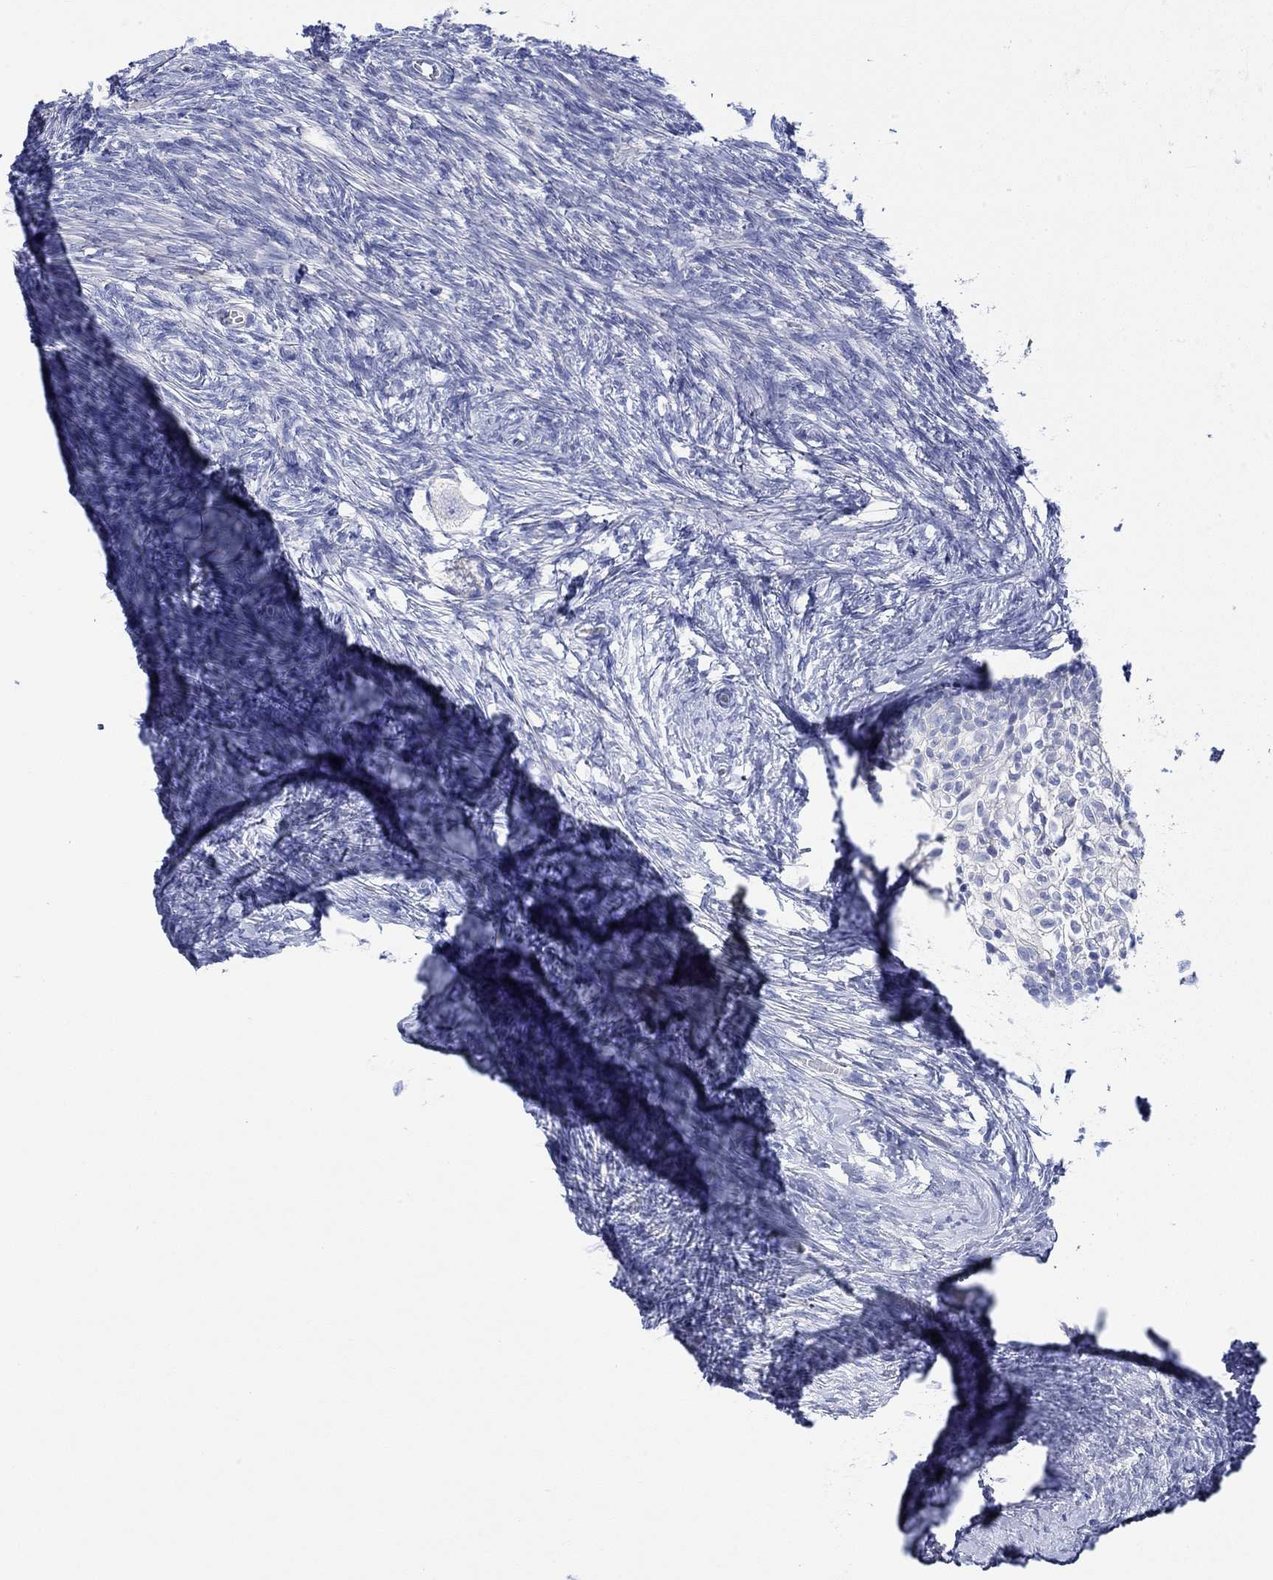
{"staining": {"intensity": "negative", "quantity": "none", "location": "none"}, "tissue": "ovary", "cell_type": "Follicle cells", "image_type": "normal", "snomed": [{"axis": "morphology", "description": "Normal tissue, NOS"}, {"axis": "topography", "description": "Ovary"}], "caption": "Follicle cells show no significant expression in benign ovary. The staining is performed using DAB (3,3'-diaminobenzidine) brown chromogen with nuclei counter-stained in using hematoxylin.", "gene": "PPIL6", "patient": {"sex": "female", "age": 27}}